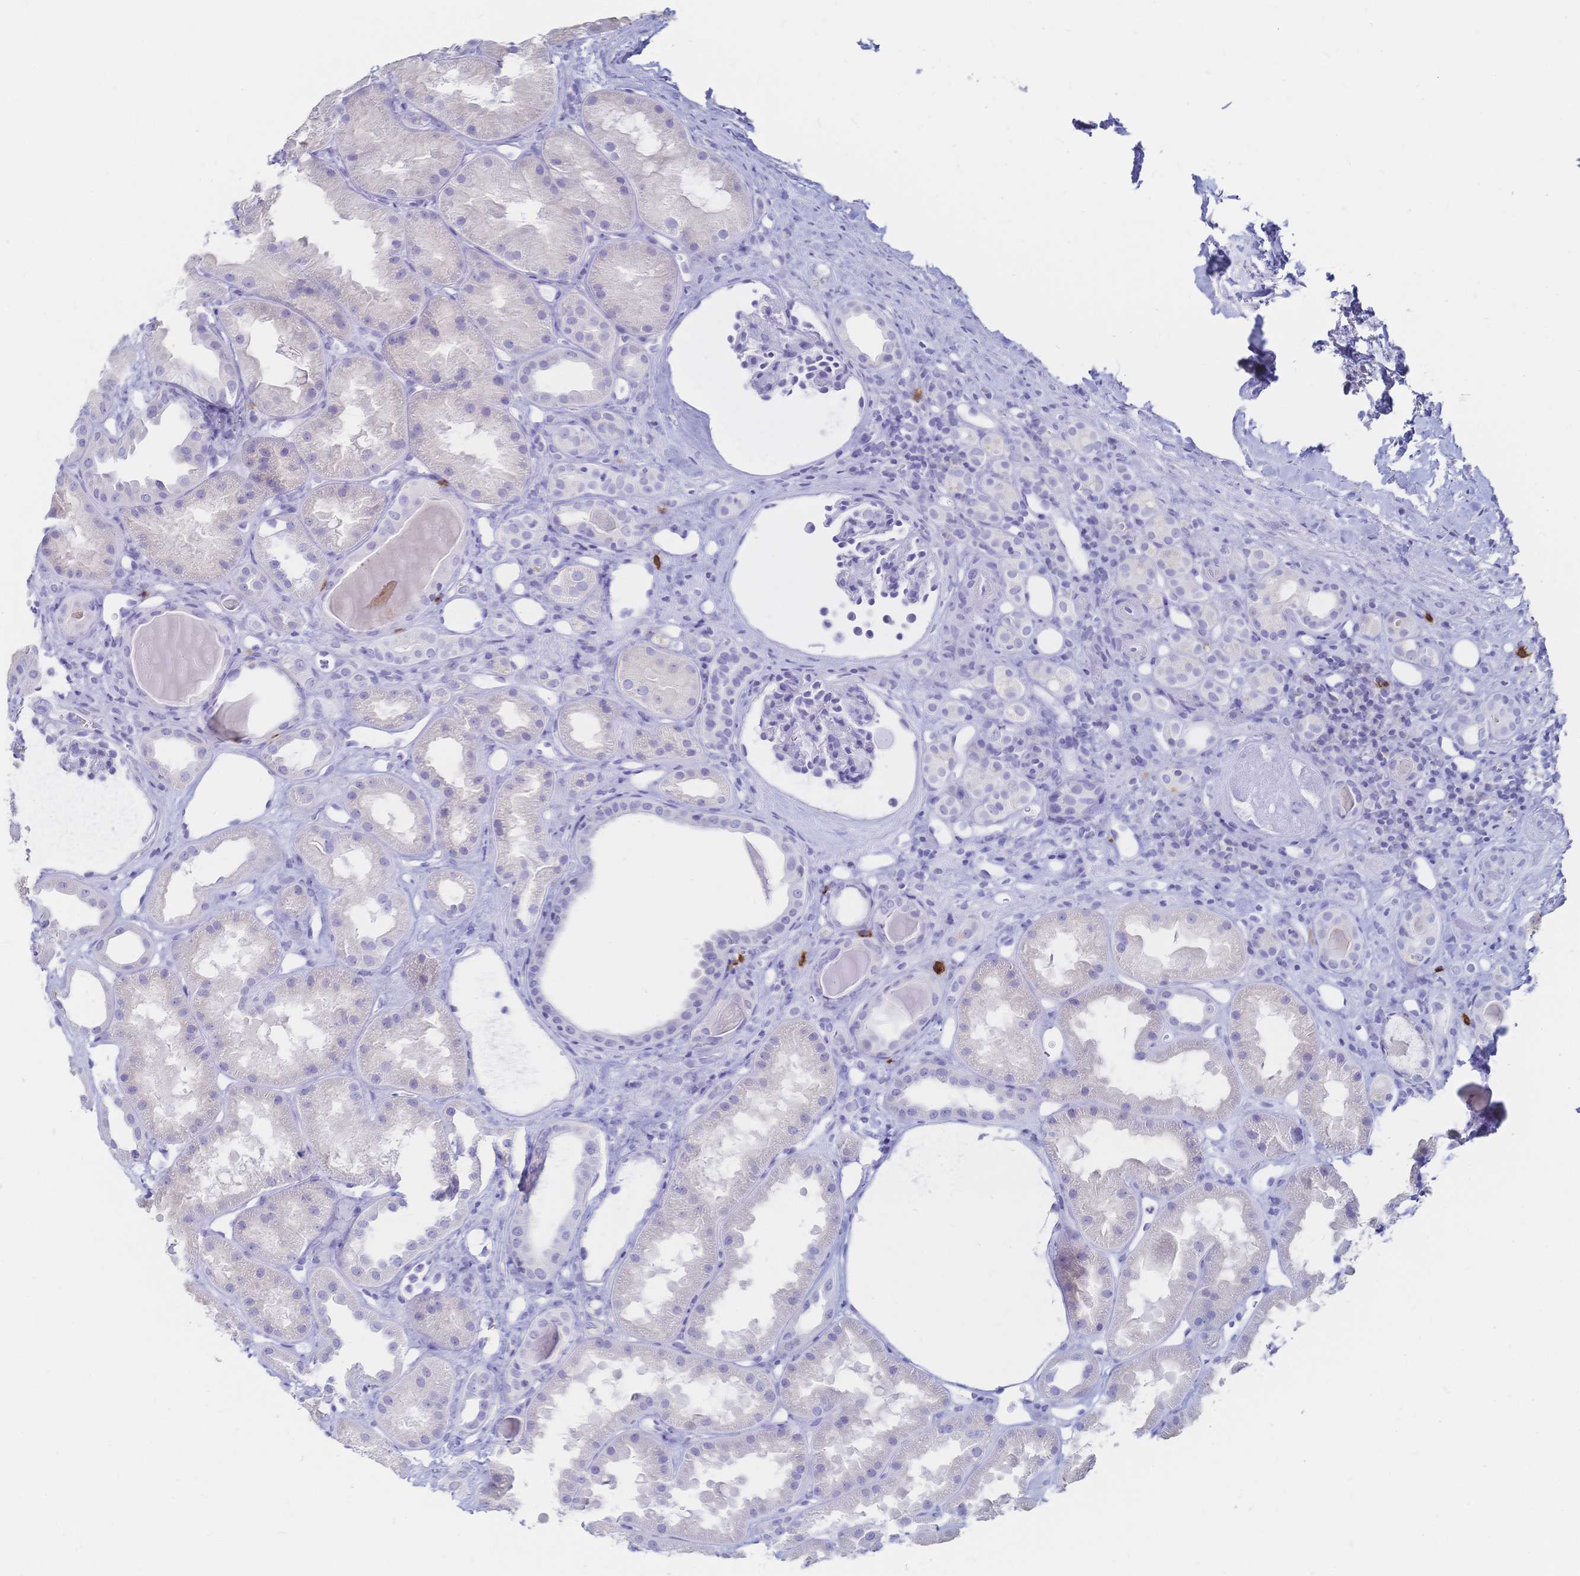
{"staining": {"intensity": "negative", "quantity": "none", "location": "none"}, "tissue": "kidney", "cell_type": "Cells in glomeruli", "image_type": "normal", "snomed": [{"axis": "morphology", "description": "Normal tissue, NOS"}, {"axis": "topography", "description": "Kidney"}], "caption": "Immunohistochemistry of unremarkable human kidney shows no staining in cells in glomeruli.", "gene": "IL2RB", "patient": {"sex": "male", "age": 61}}